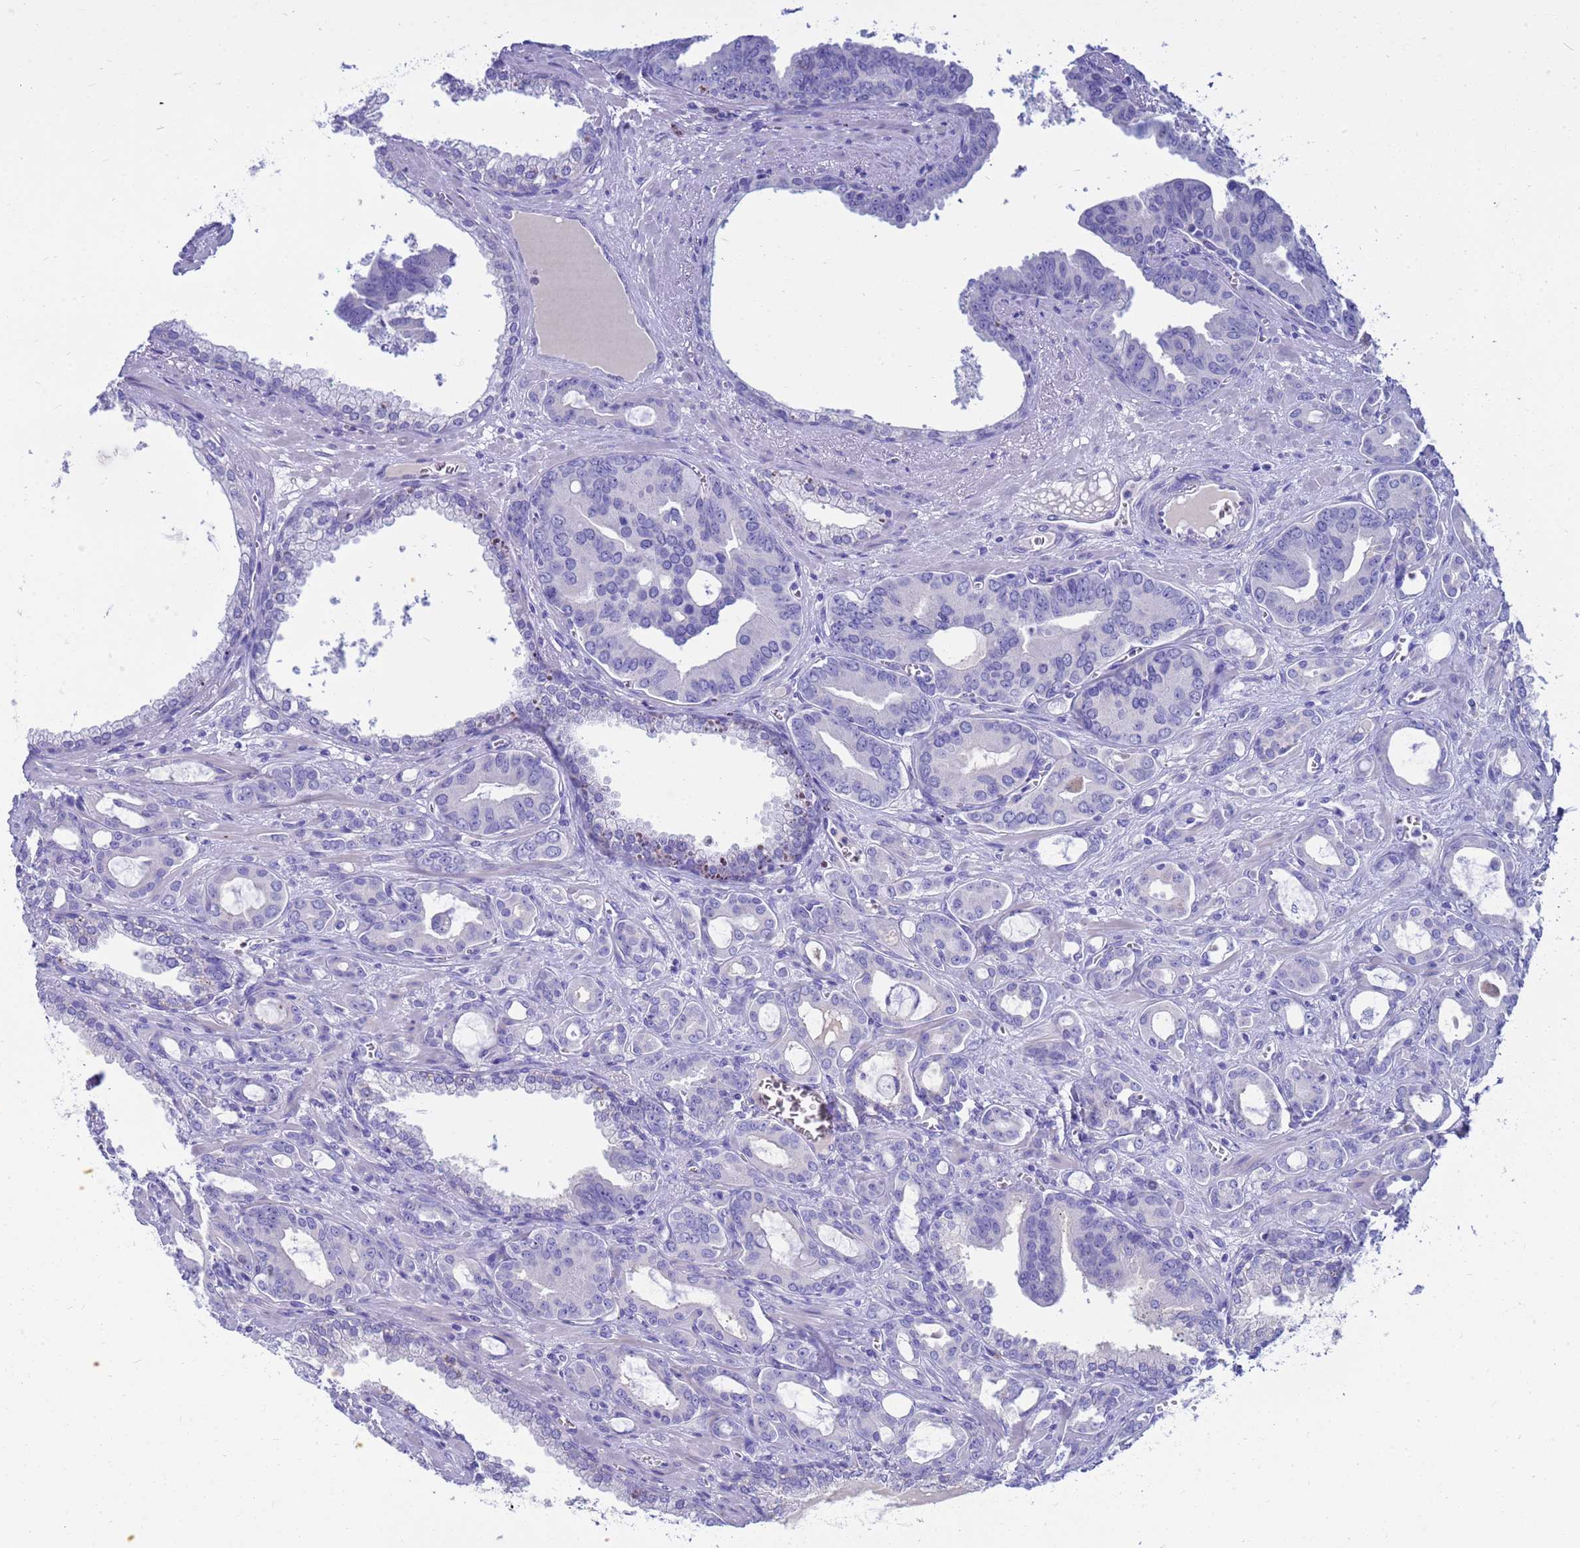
{"staining": {"intensity": "negative", "quantity": "none", "location": "none"}, "tissue": "prostate cancer", "cell_type": "Tumor cells", "image_type": "cancer", "snomed": [{"axis": "morphology", "description": "Adenocarcinoma, High grade"}, {"axis": "topography", "description": "Prostate"}], "caption": "This histopathology image is of prostate cancer stained with immunohistochemistry to label a protein in brown with the nuclei are counter-stained blue. There is no positivity in tumor cells.", "gene": "SYCN", "patient": {"sex": "male", "age": 72}}